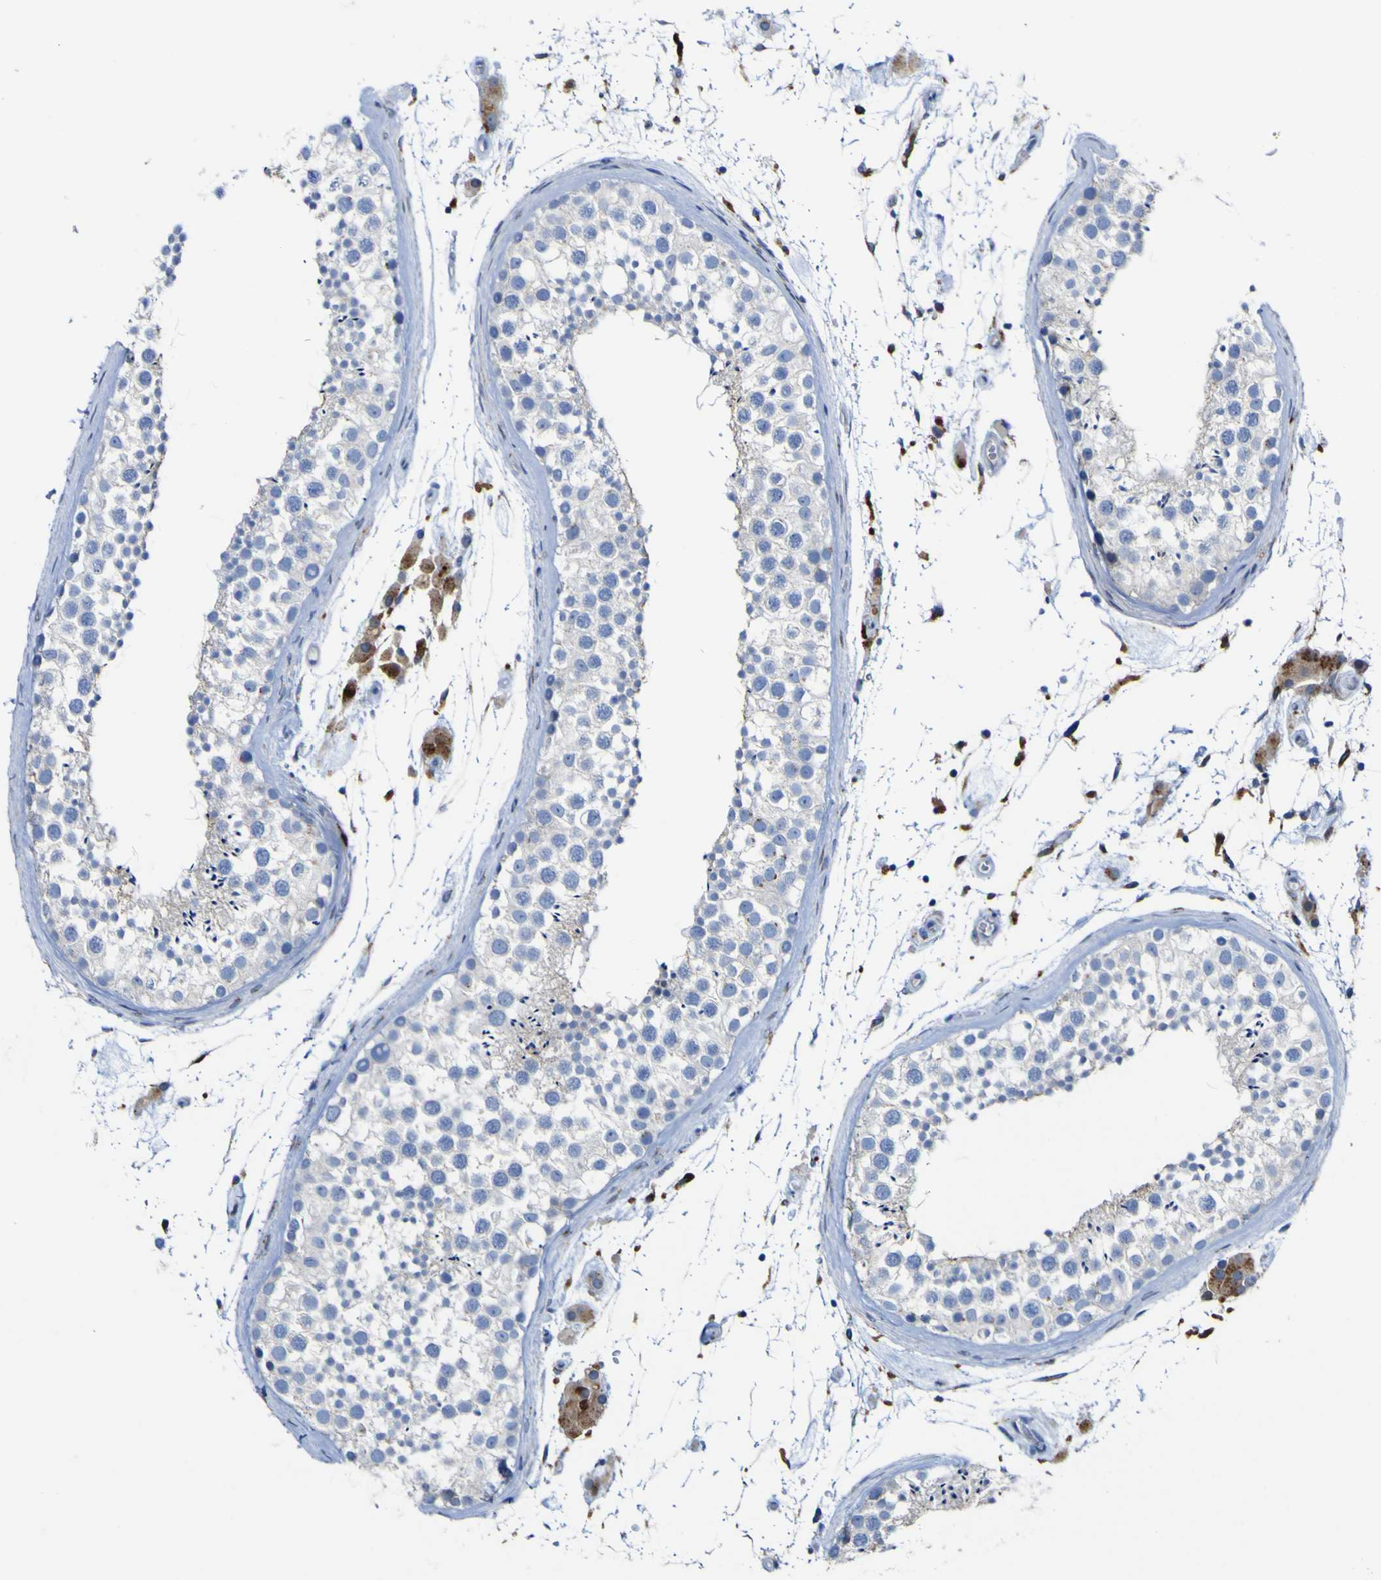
{"staining": {"intensity": "negative", "quantity": "none", "location": "none"}, "tissue": "testis", "cell_type": "Cells in seminiferous ducts", "image_type": "normal", "snomed": [{"axis": "morphology", "description": "Normal tissue, NOS"}, {"axis": "topography", "description": "Testis"}], "caption": "This is a micrograph of IHC staining of normal testis, which shows no expression in cells in seminiferous ducts. The staining was performed using DAB (3,3'-diaminobenzidine) to visualize the protein expression in brown, while the nuclei were stained in blue with hematoxylin (Magnification: 20x).", "gene": "PTPRF", "patient": {"sex": "male", "age": 46}}